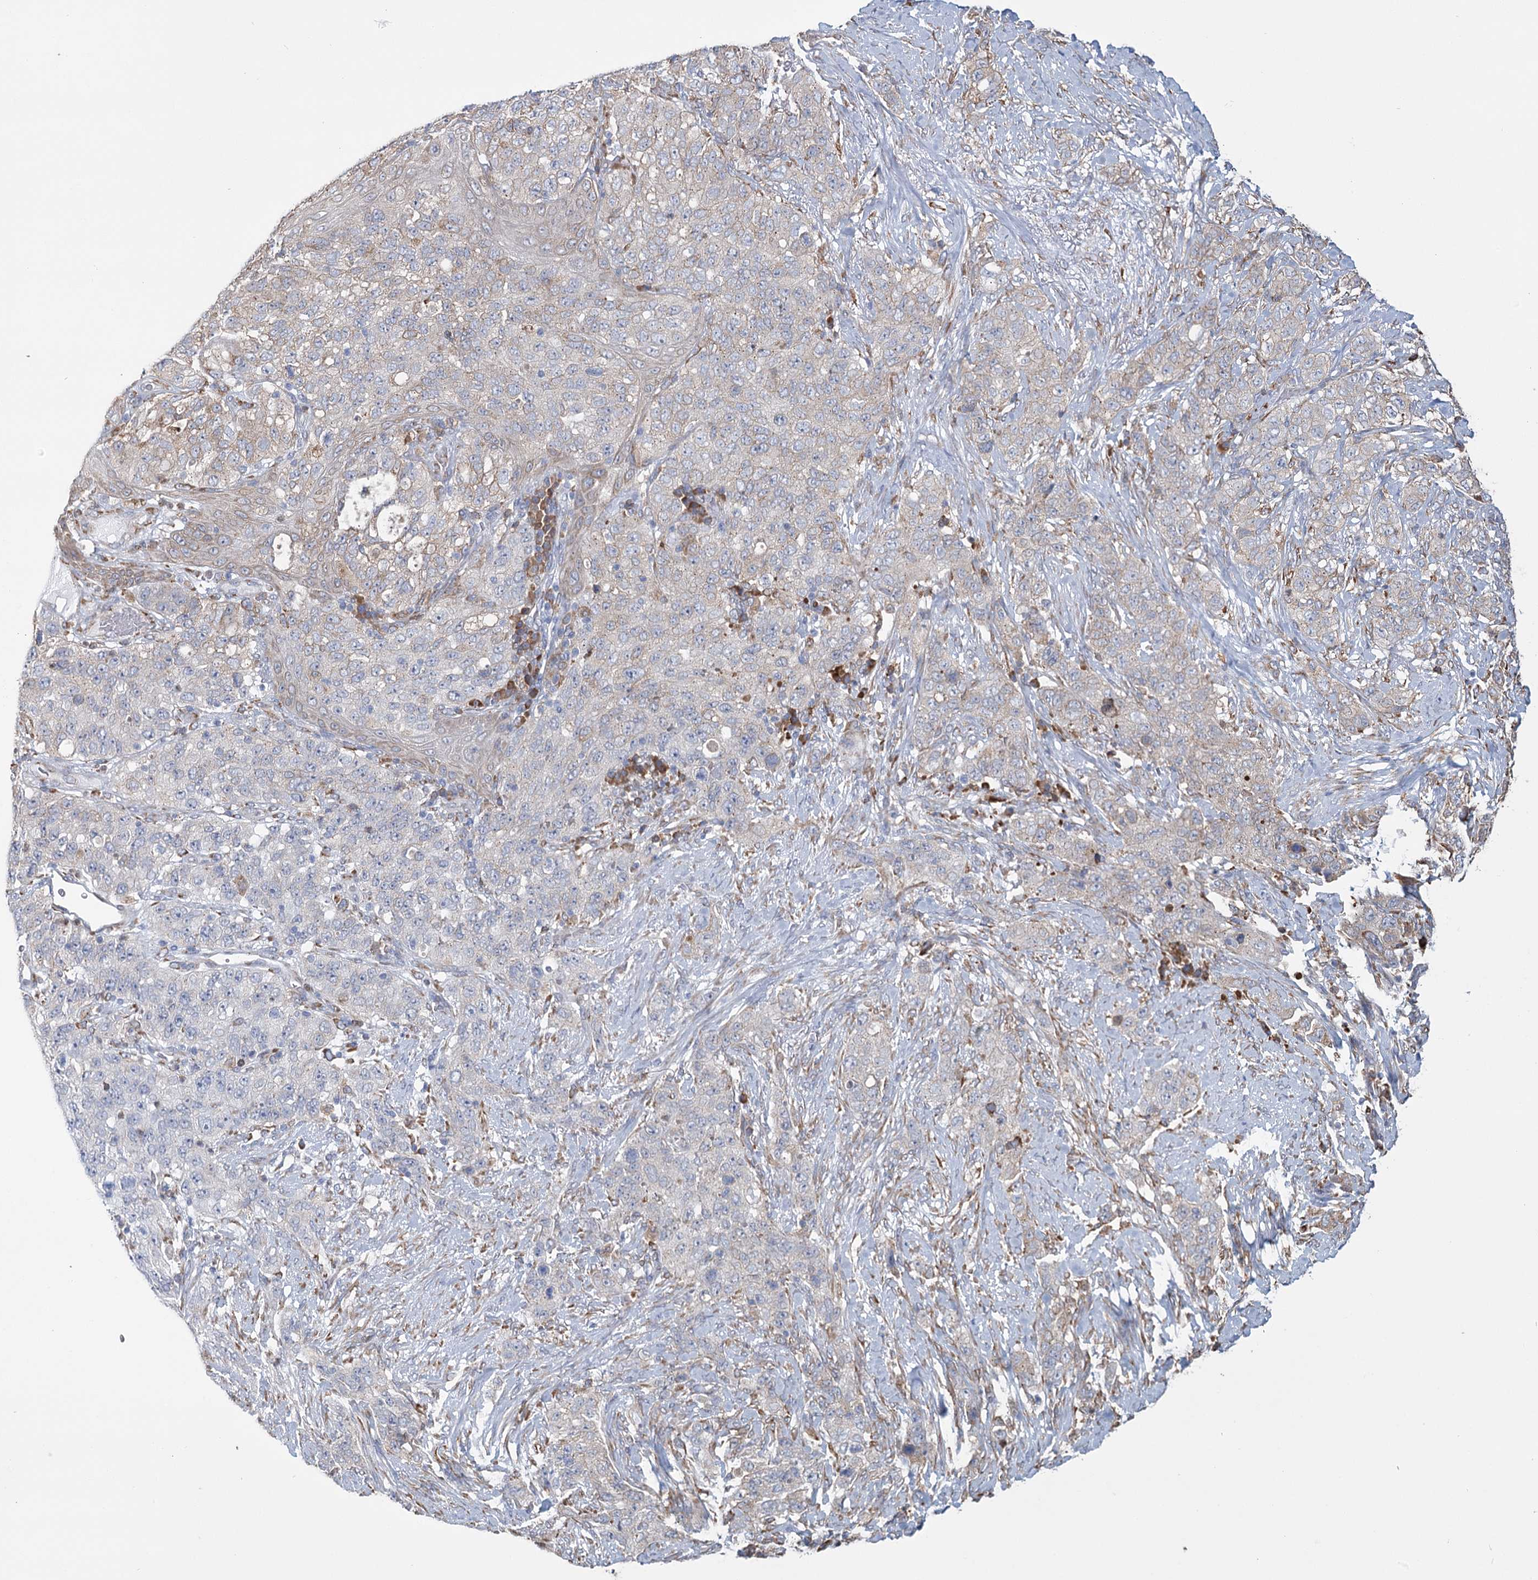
{"staining": {"intensity": "negative", "quantity": "none", "location": "none"}, "tissue": "stomach cancer", "cell_type": "Tumor cells", "image_type": "cancer", "snomed": [{"axis": "morphology", "description": "Adenocarcinoma, NOS"}, {"axis": "topography", "description": "Stomach"}], "caption": "Stomach cancer (adenocarcinoma) was stained to show a protein in brown. There is no significant expression in tumor cells. (DAB (3,3'-diaminobenzidine) immunohistochemistry (IHC) visualized using brightfield microscopy, high magnification).", "gene": "ZCCHC9", "patient": {"sex": "male", "age": 48}}